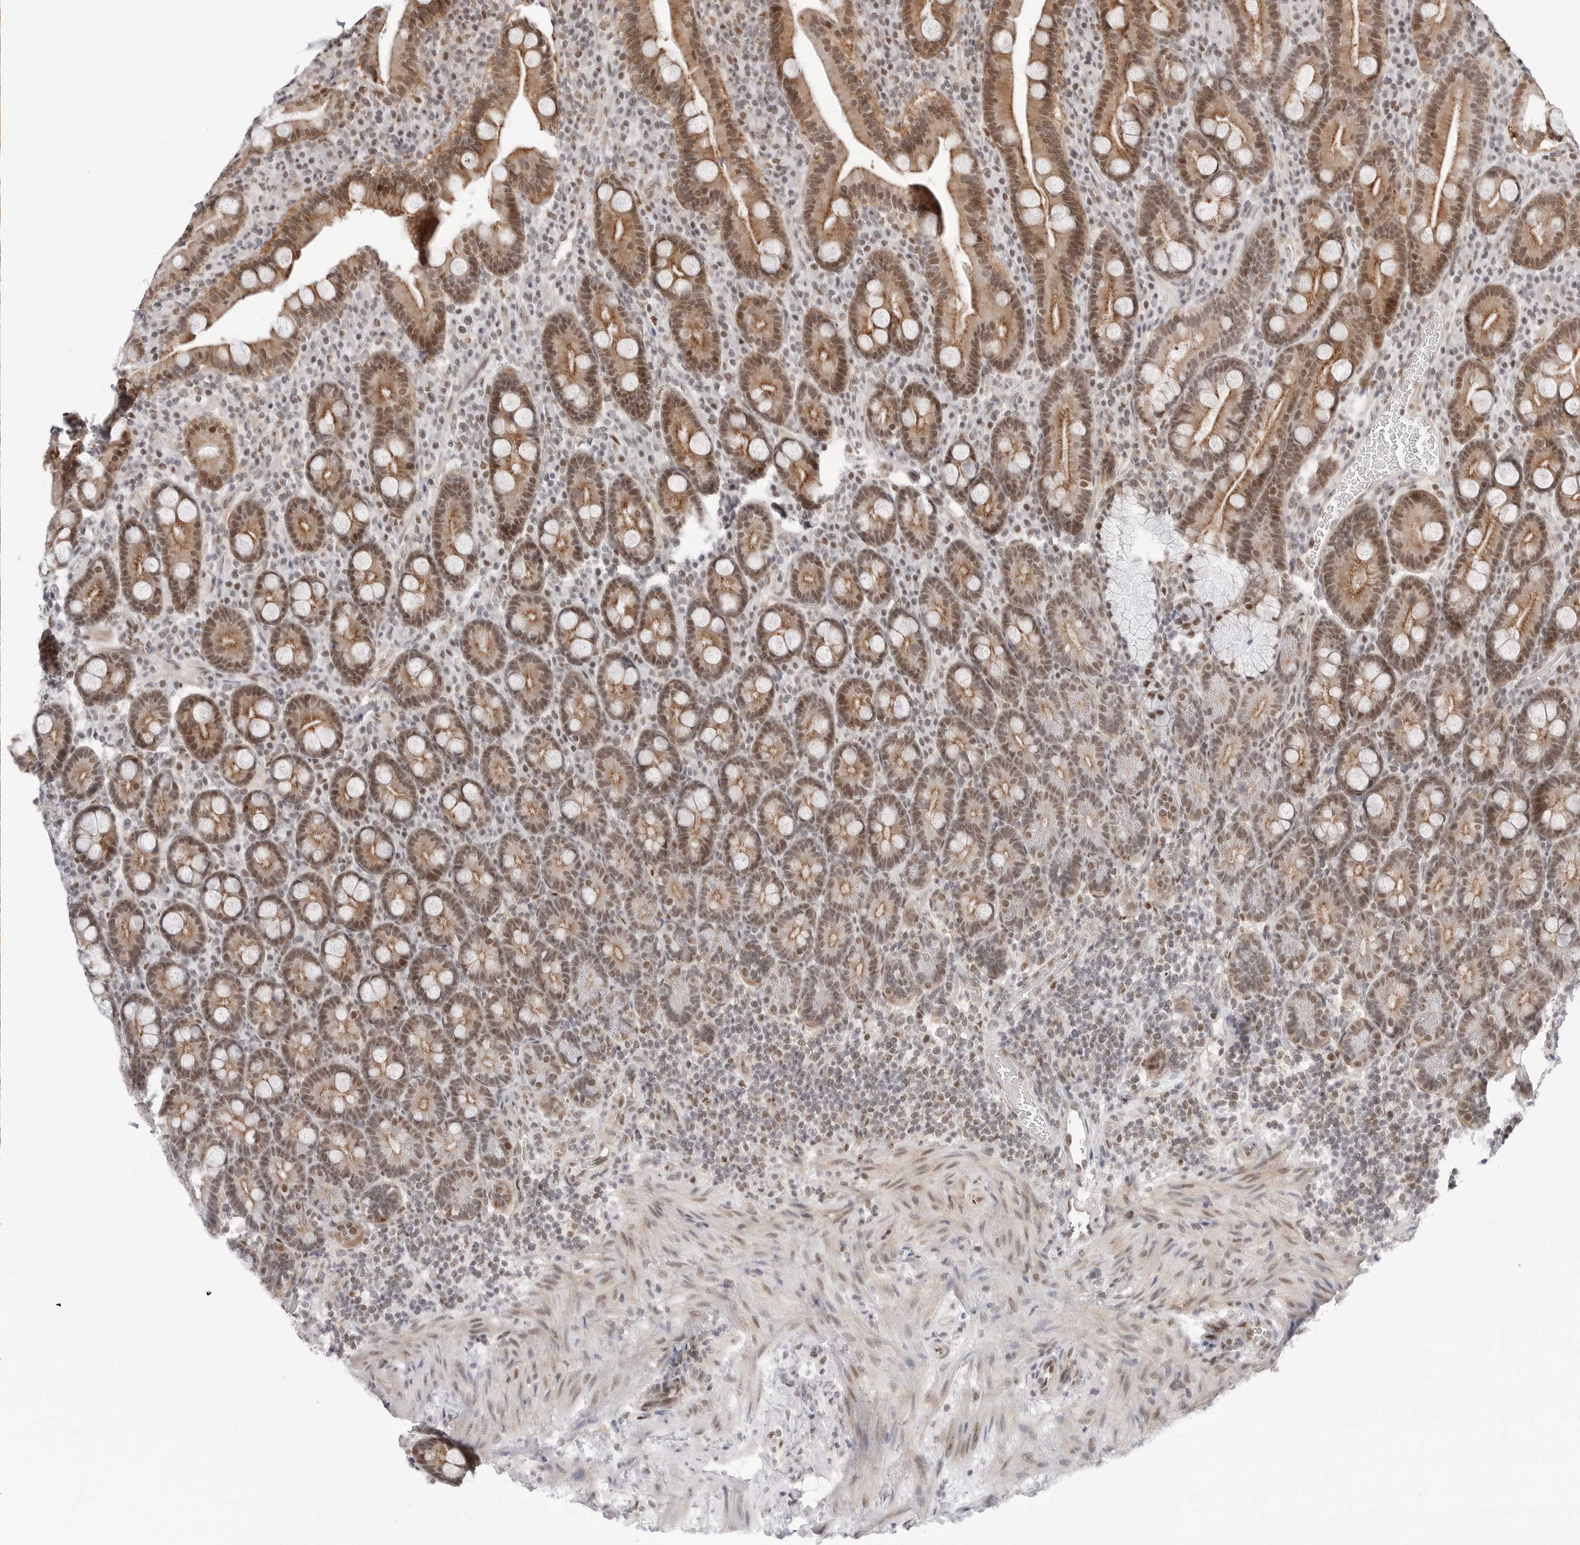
{"staining": {"intensity": "moderate", "quantity": ">75%", "location": "cytoplasmic/membranous,nuclear"}, "tissue": "duodenum", "cell_type": "Glandular cells", "image_type": "normal", "snomed": [{"axis": "morphology", "description": "Normal tissue, NOS"}, {"axis": "topography", "description": "Duodenum"}], "caption": "High-power microscopy captured an IHC image of benign duodenum, revealing moderate cytoplasmic/membranous,nuclear expression in about >75% of glandular cells.", "gene": "C1orf162", "patient": {"sex": "male", "age": 35}}